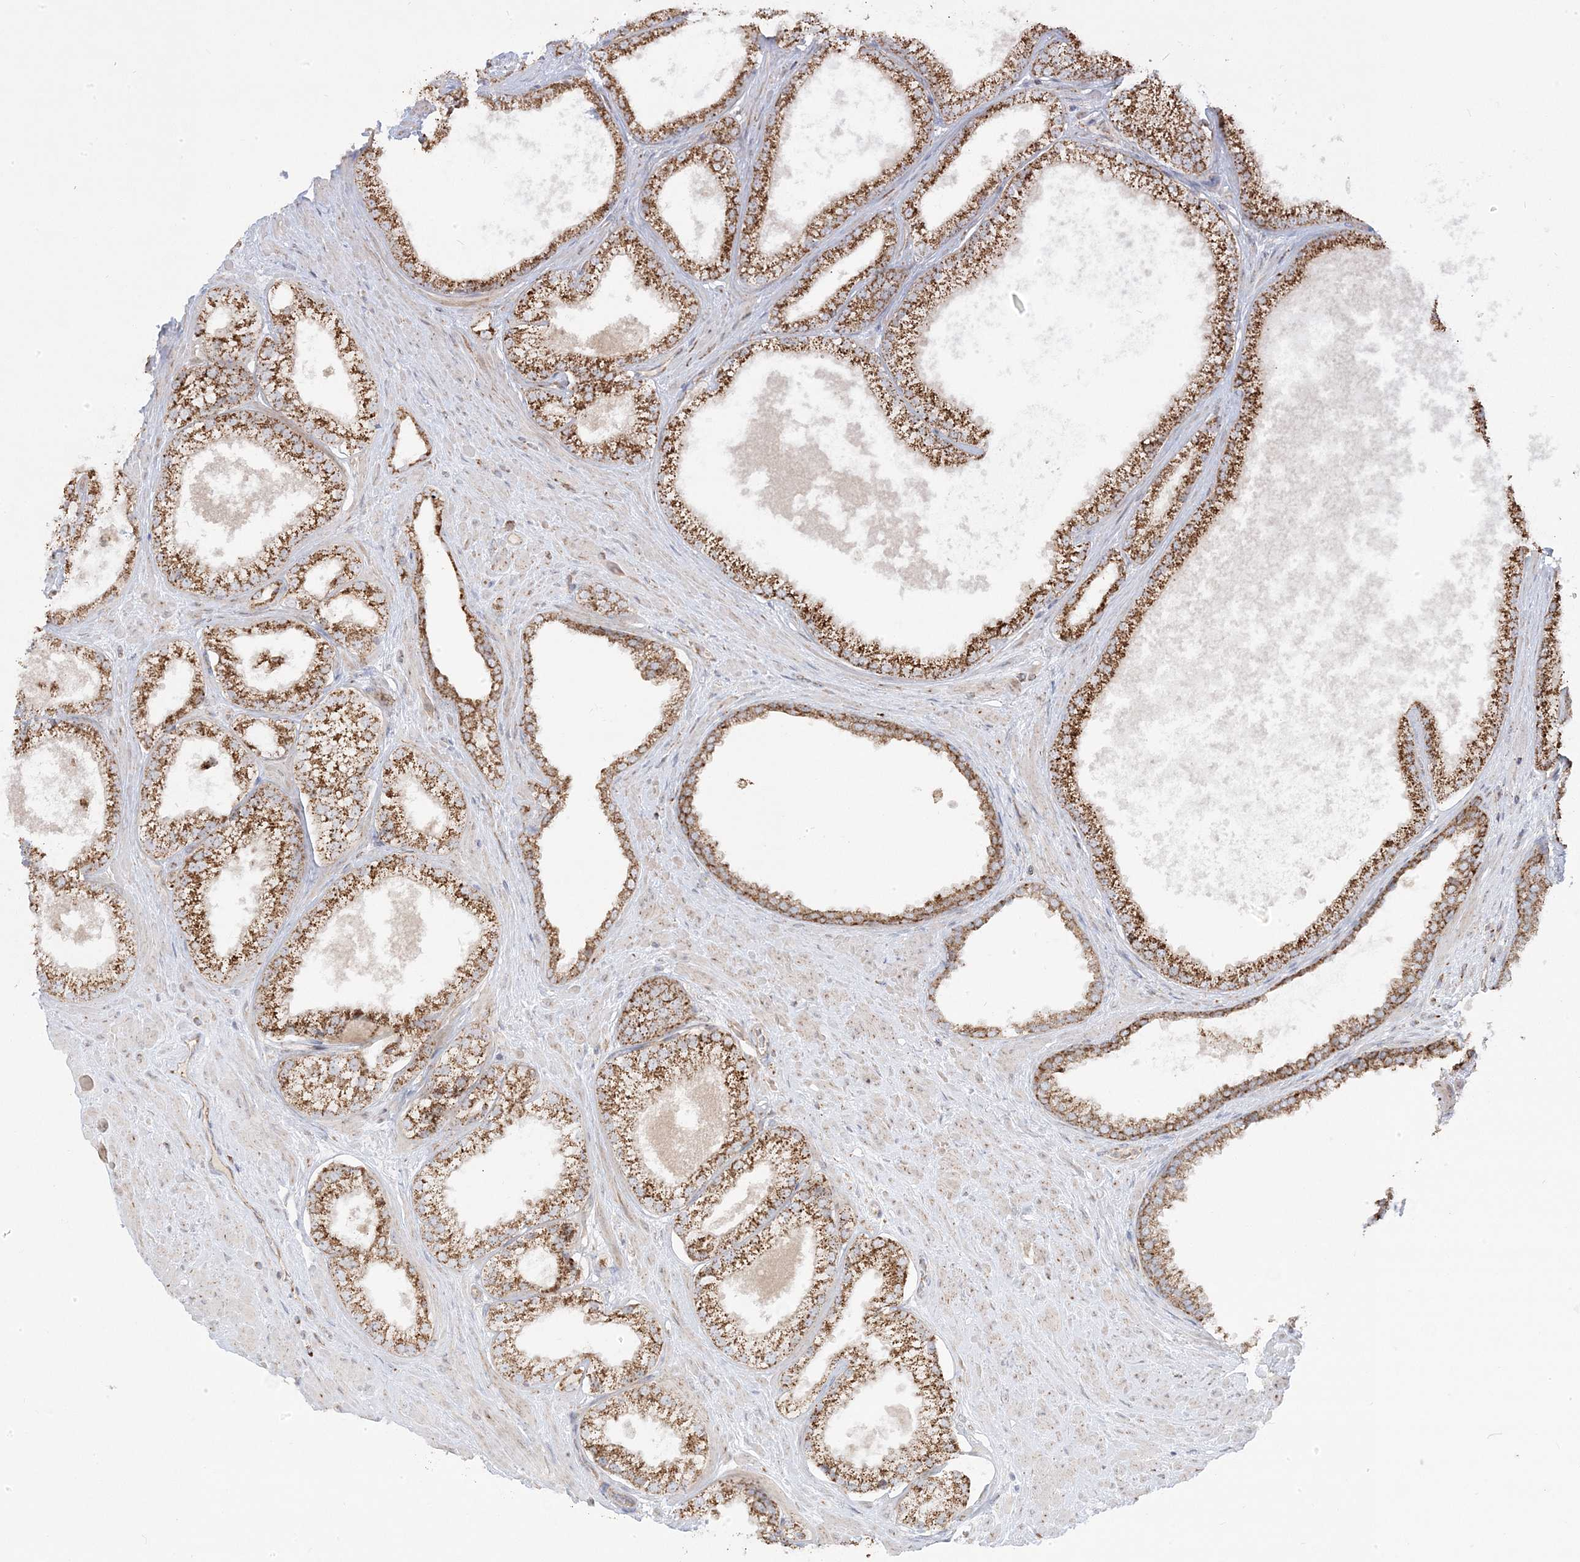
{"staining": {"intensity": "strong", "quantity": ">75%", "location": "cytoplasmic/membranous"}, "tissue": "prostate cancer", "cell_type": "Tumor cells", "image_type": "cancer", "snomed": [{"axis": "morphology", "description": "Adenocarcinoma, Low grade"}, {"axis": "topography", "description": "Prostate"}], "caption": "Prostate cancer (low-grade adenocarcinoma) stained with immunohistochemistry shows strong cytoplasmic/membranous expression in about >75% of tumor cells. (DAB = brown stain, brightfield microscopy at high magnification).", "gene": "CLUAP1", "patient": {"sex": "male", "age": 62}}